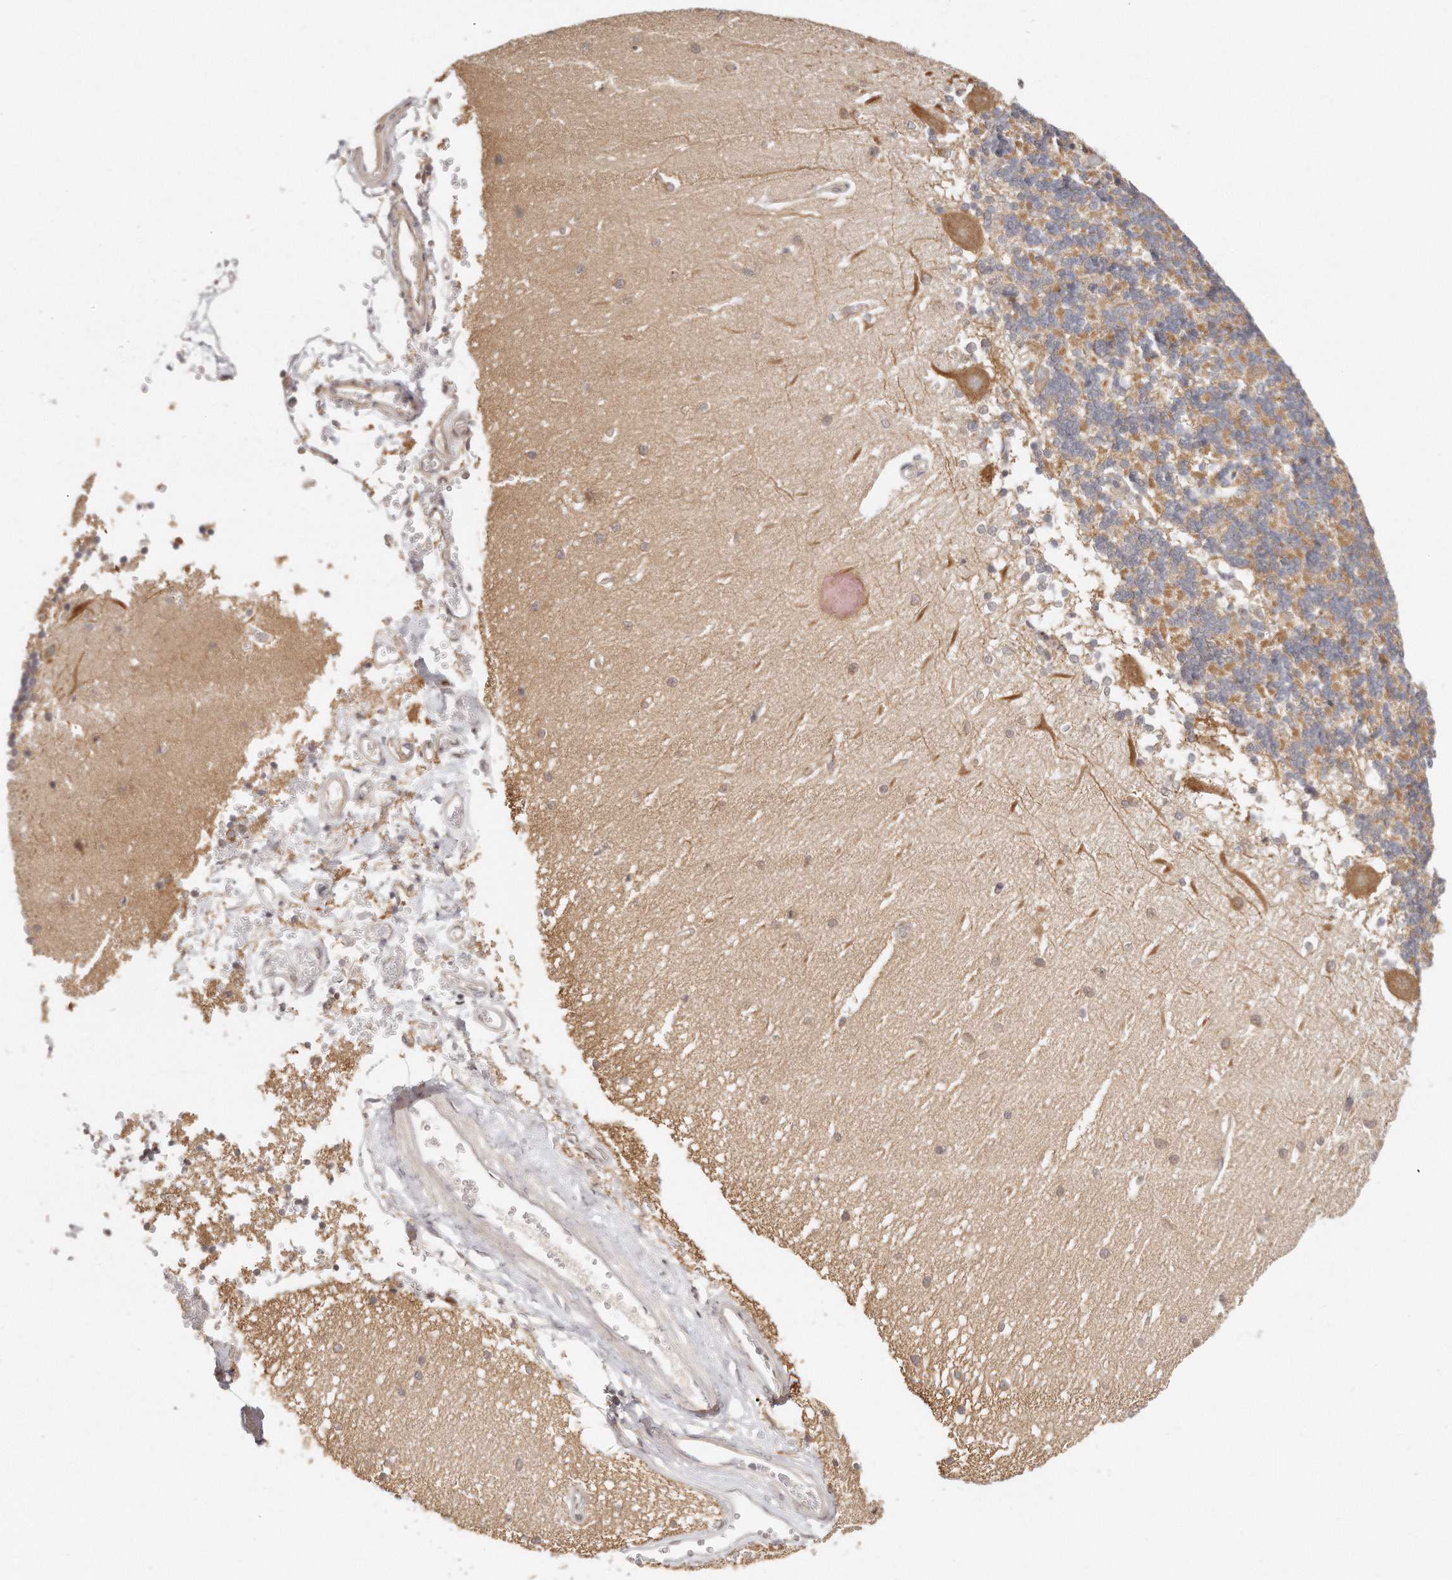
{"staining": {"intensity": "moderate", "quantity": "25%-75%", "location": "cytoplasmic/membranous"}, "tissue": "cerebellum", "cell_type": "Cells in granular layer", "image_type": "normal", "snomed": [{"axis": "morphology", "description": "Normal tissue, NOS"}, {"axis": "topography", "description": "Cerebellum"}], "caption": "A medium amount of moderate cytoplasmic/membranous expression is present in approximately 25%-75% of cells in granular layer in benign cerebellum. Using DAB (brown) and hematoxylin (blue) stains, captured at high magnification using brightfield microscopy.", "gene": "TTLL4", "patient": {"sex": "male", "age": 37}}